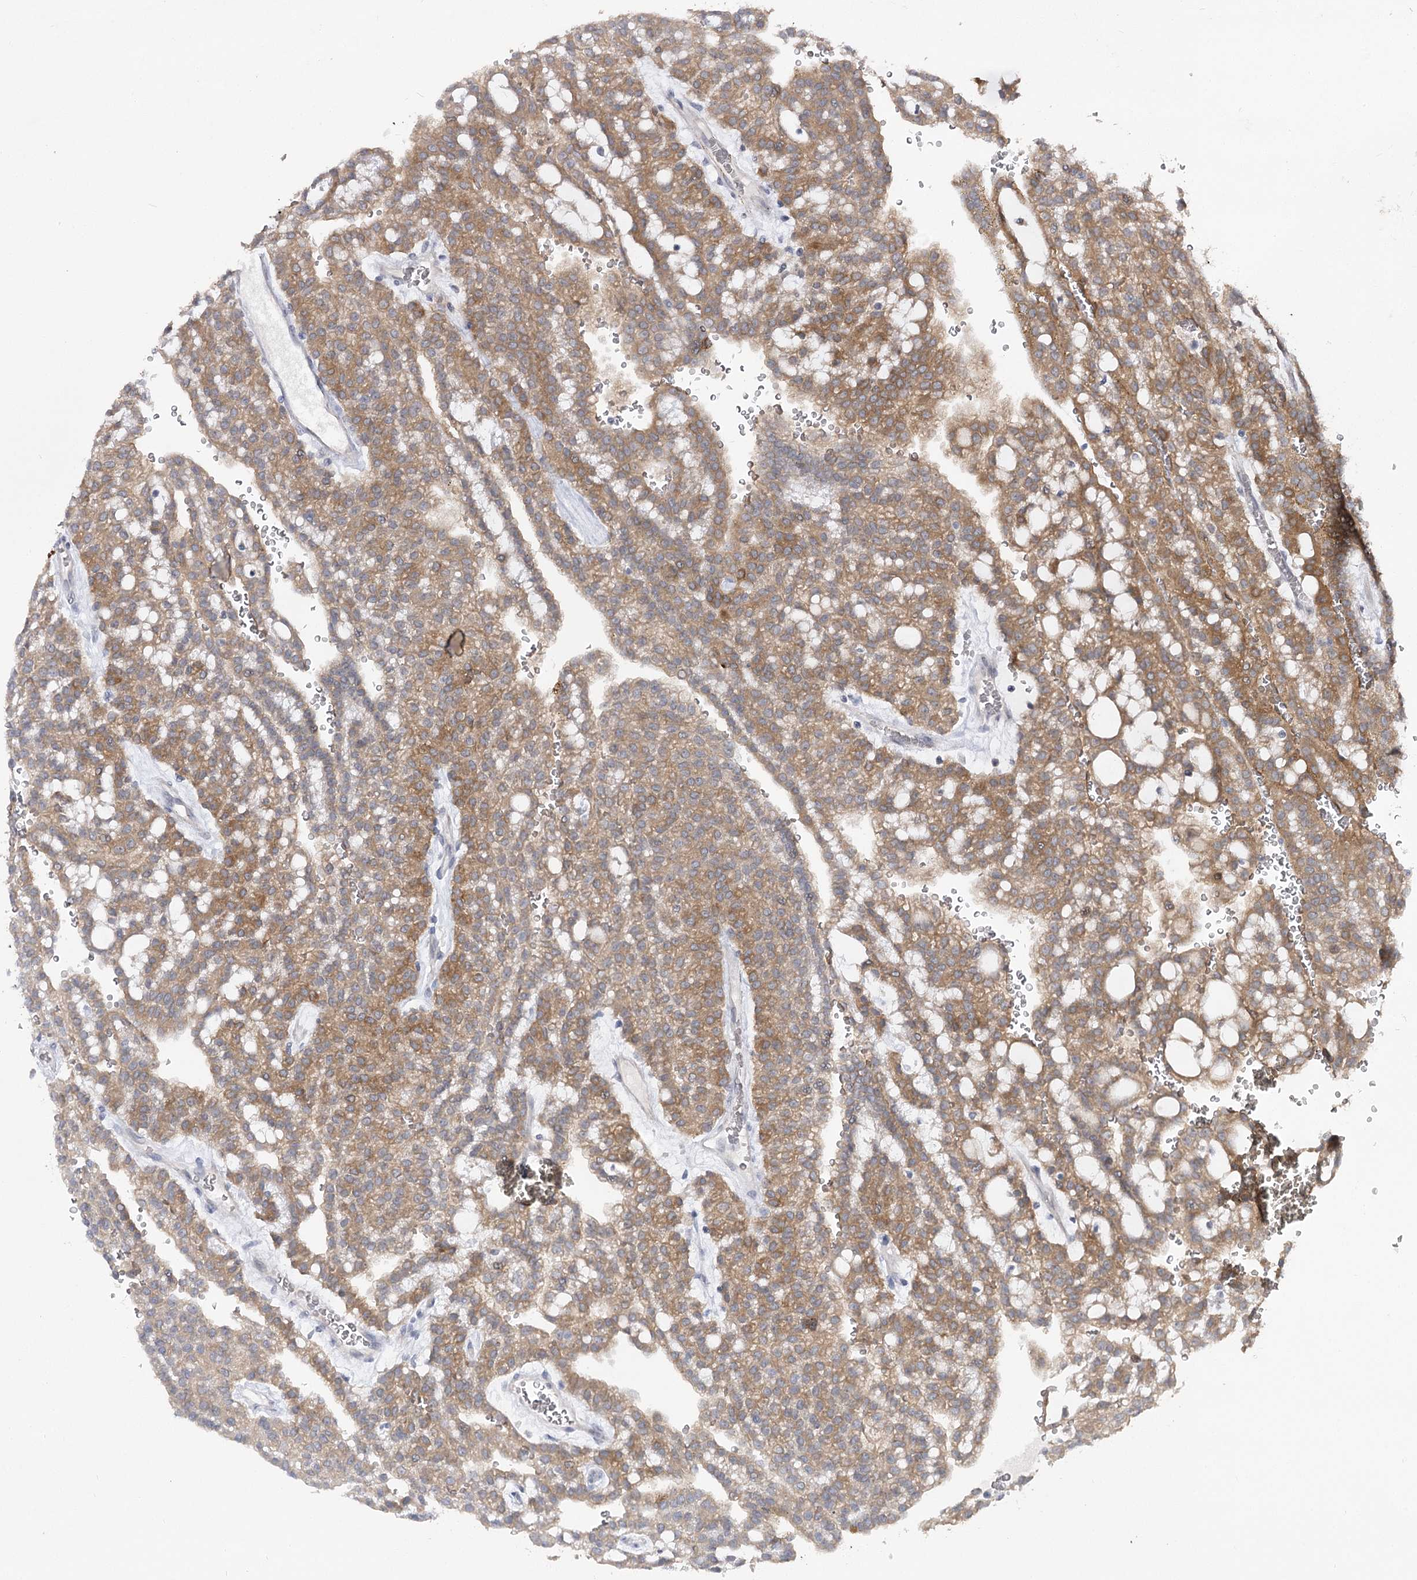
{"staining": {"intensity": "moderate", "quantity": ">75%", "location": "cytoplasmic/membranous"}, "tissue": "renal cancer", "cell_type": "Tumor cells", "image_type": "cancer", "snomed": [{"axis": "morphology", "description": "Adenocarcinoma, NOS"}, {"axis": "topography", "description": "Kidney"}], "caption": "Renal adenocarcinoma tissue demonstrates moderate cytoplasmic/membranous positivity in approximately >75% of tumor cells, visualized by immunohistochemistry.", "gene": "PHYHIPL", "patient": {"sex": "male", "age": 63}}